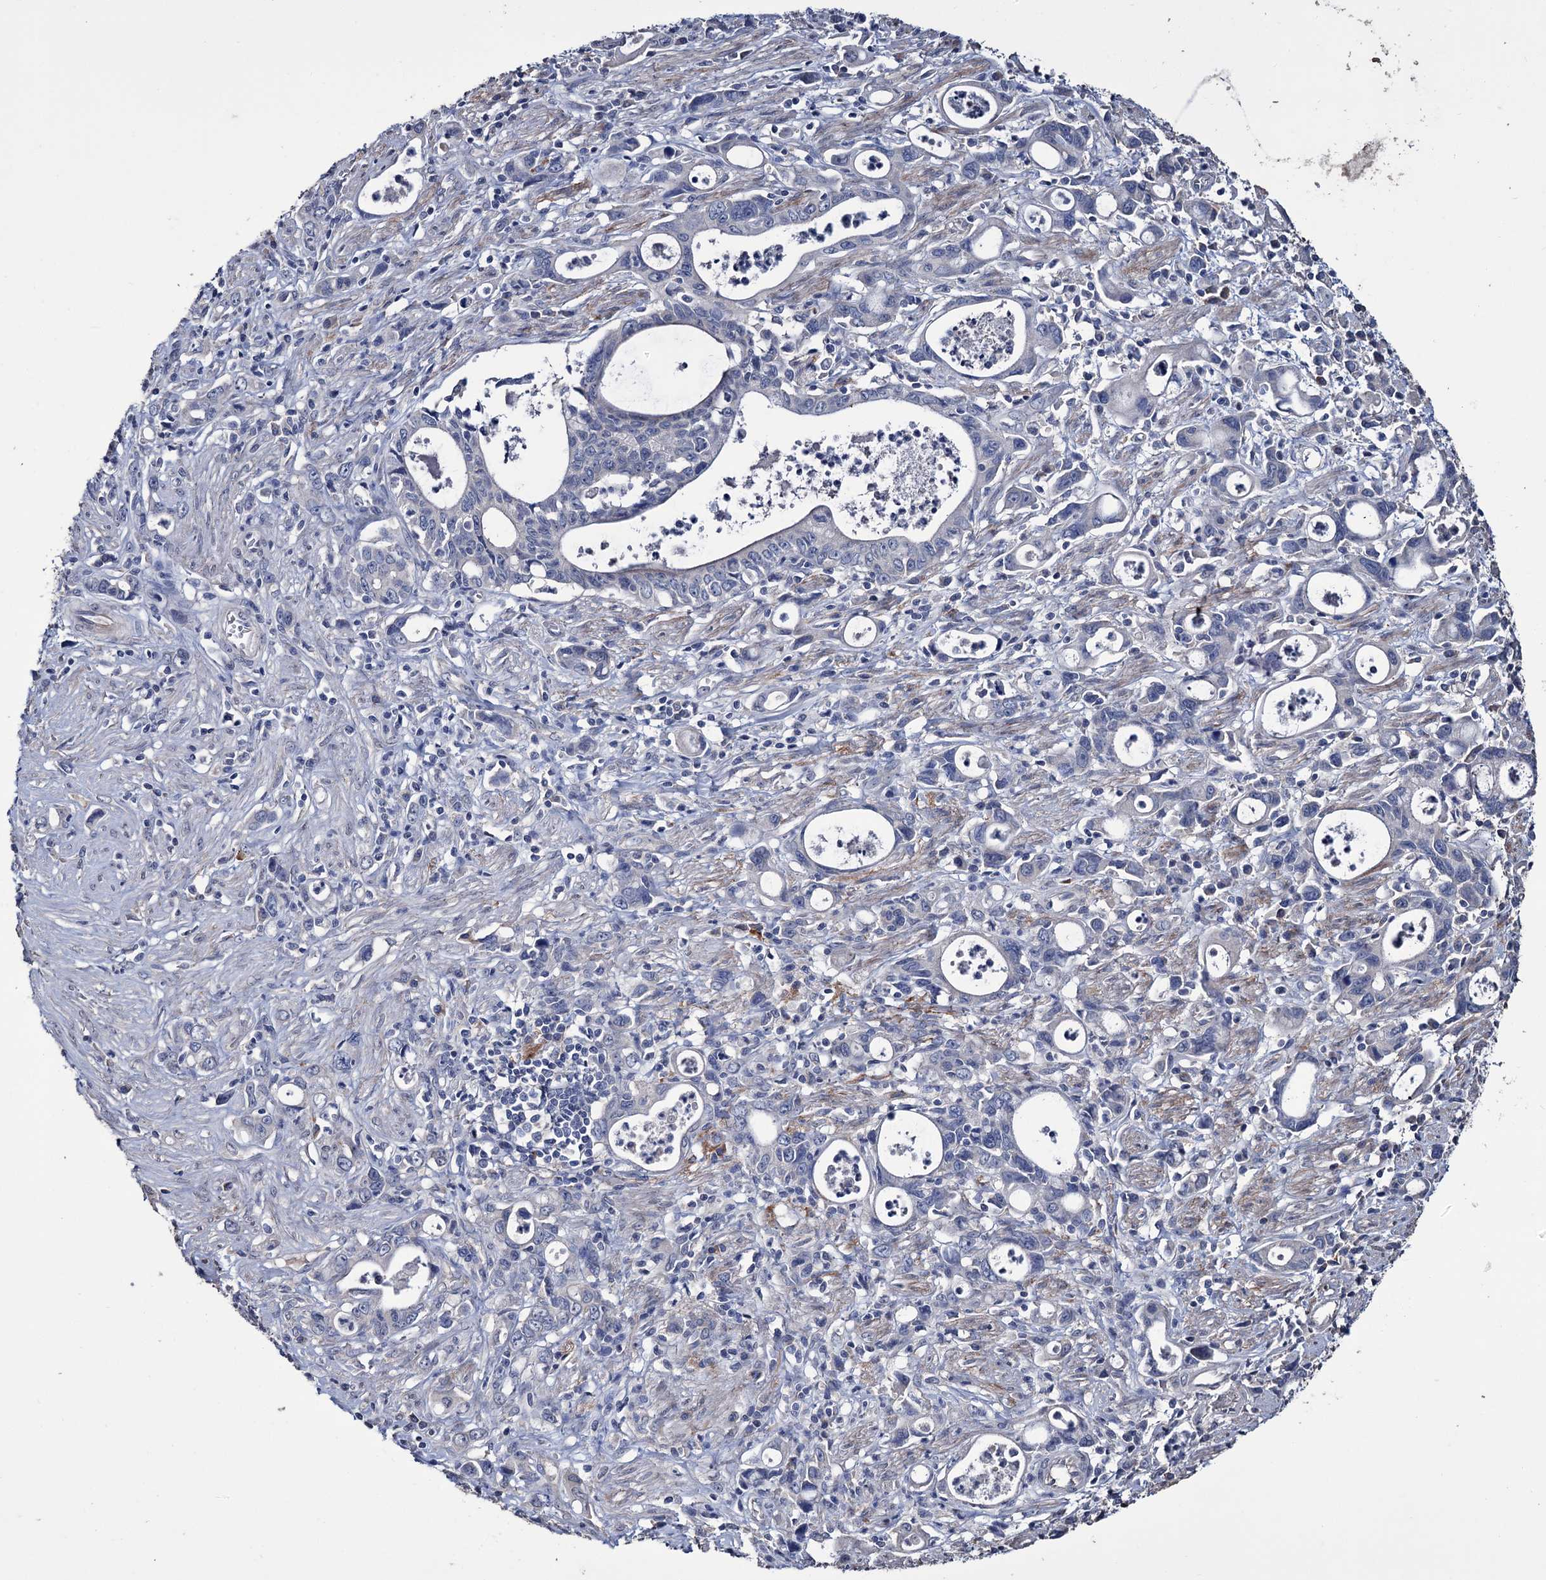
{"staining": {"intensity": "negative", "quantity": "none", "location": "none"}, "tissue": "stomach cancer", "cell_type": "Tumor cells", "image_type": "cancer", "snomed": [{"axis": "morphology", "description": "Adenocarcinoma, NOS"}, {"axis": "topography", "description": "Stomach, lower"}], "caption": "Tumor cells are negative for protein expression in human stomach cancer (adenocarcinoma).", "gene": "EPB41L5", "patient": {"sex": "female", "age": 43}}